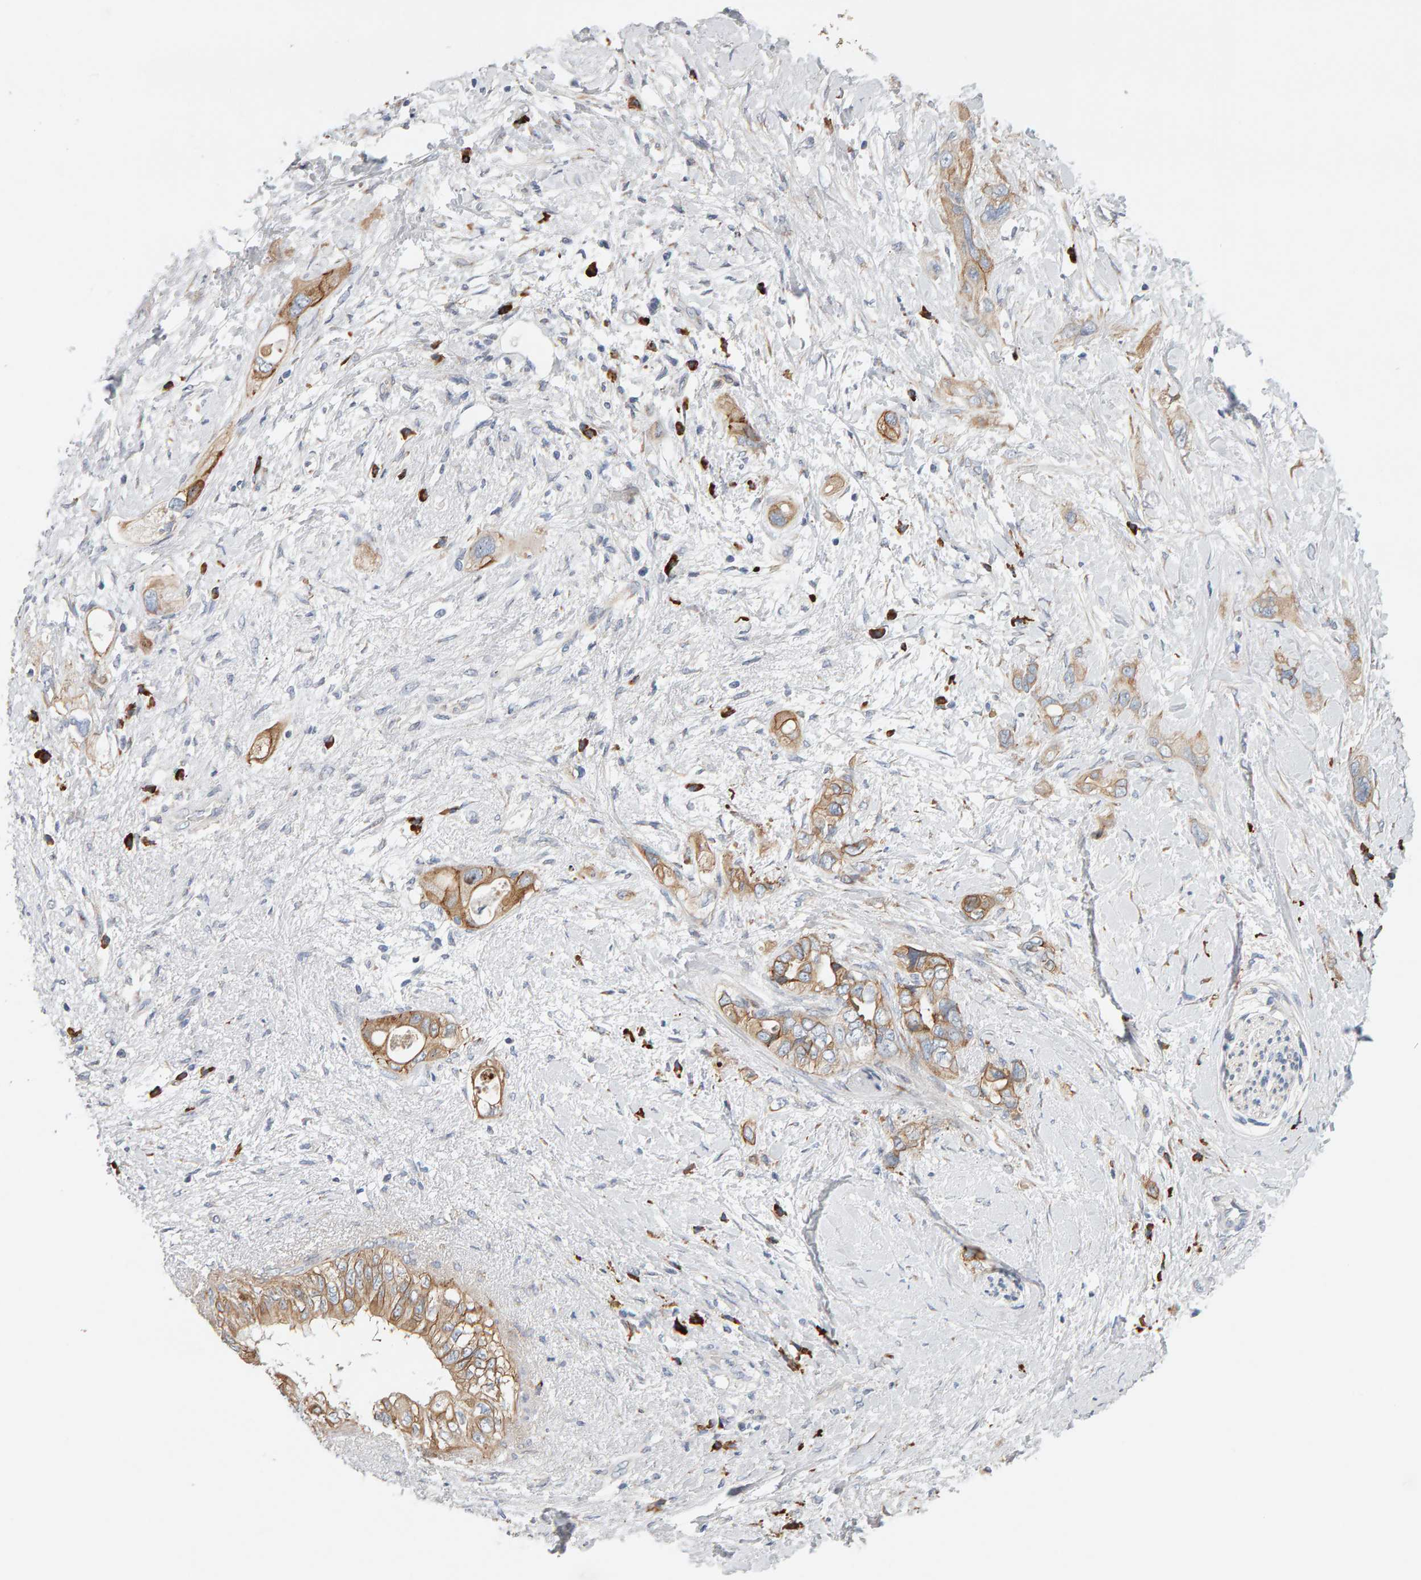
{"staining": {"intensity": "moderate", "quantity": ">75%", "location": "cytoplasmic/membranous"}, "tissue": "pancreatic cancer", "cell_type": "Tumor cells", "image_type": "cancer", "snomed": [{"axis": "morphology", "description": "Adenocarcinoma, NOS"}, {"axis": "topography", "description": "Pancreas"}], "caption": "This histopathology image exhibits pancreatic cancer stained with immunohistochemistry (IHC) to label a protein in brown. The cytoplasmic/membranous of tumor cells show moderate positivity for the protein. Nuclei are counter-stained blue.", "gene": "ENGASE", "patient": {"sex": "female", "age": 56}}